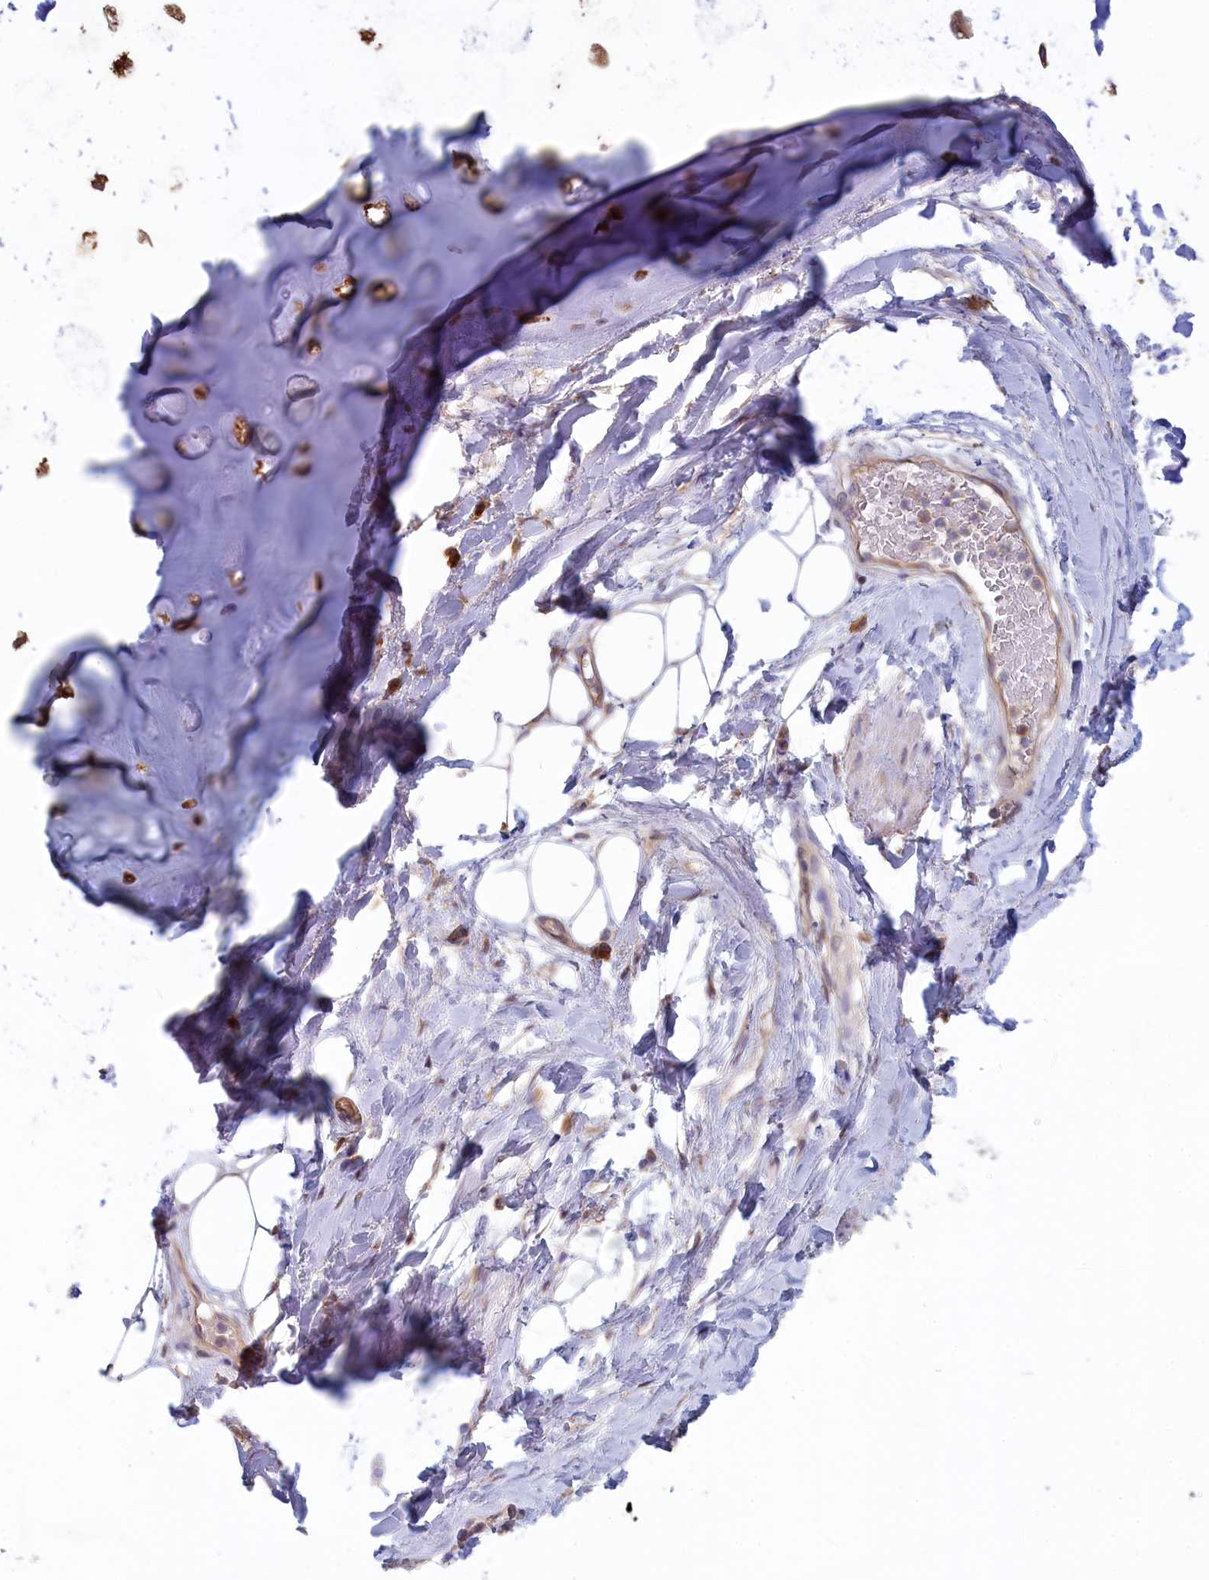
{"staining": {"intensity": "weak", "quantity": "25%-75%", "location": "cytoplasmic/membranous"}, "tissue": "adipose tissue", "cell_type": "Adipocytes", "image_type": "normal", "snomed": [{"axis": "morphology", "description": "Normal tissue, NOS"}, {"axis": "topography", "description": "Lymph node"}, {"axis": "topography", "description": "Cartilage tissue"}, {"axis": "topography", "description": "Bronchus"}], "caption": "Protein staining shows weak cytoplasmic/membranous staining in about 25%-75% of adipocytes in benign adipose tissue.", "gene": "SYNDIG1L", "patient": {"sex": "male", "age": 63}}